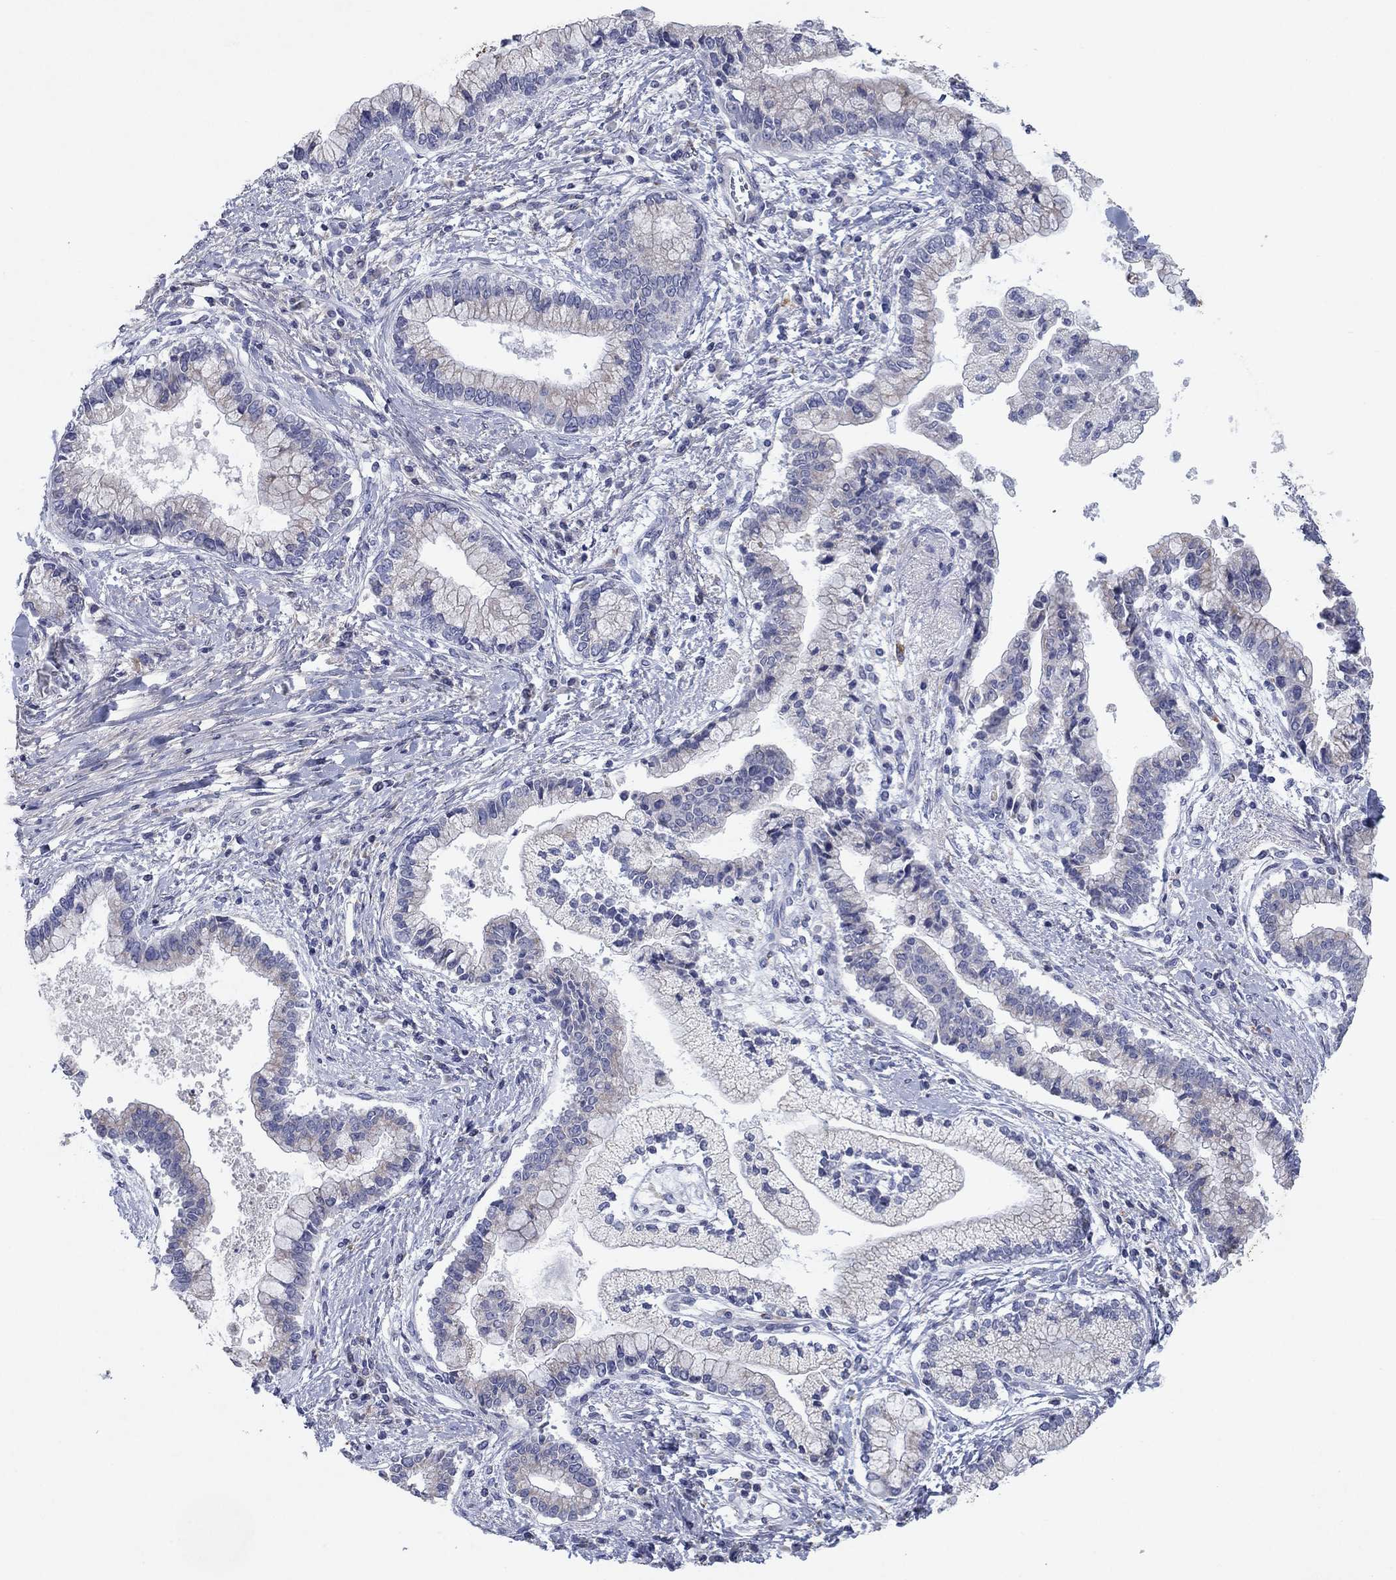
{"staining": {"intensity": "negative", "quantity": "none", "location": "none"}, "tissue": "liver cancer", "cell_type": "Tumor cells", "image_type": "cancer", "snomed": [{"axis": "morphology", "description": "Cholangiocarcinoma"}, {"axis": "topography", "description": "Liver"}], "caption": "Tumor cells show no significant positivity in liver cancer (cholangiocarcinoma). (DAB immunohistochemistry, high magnification).", "gene": "PTGDS", "patient": {"sex": "male", "age": 50}}